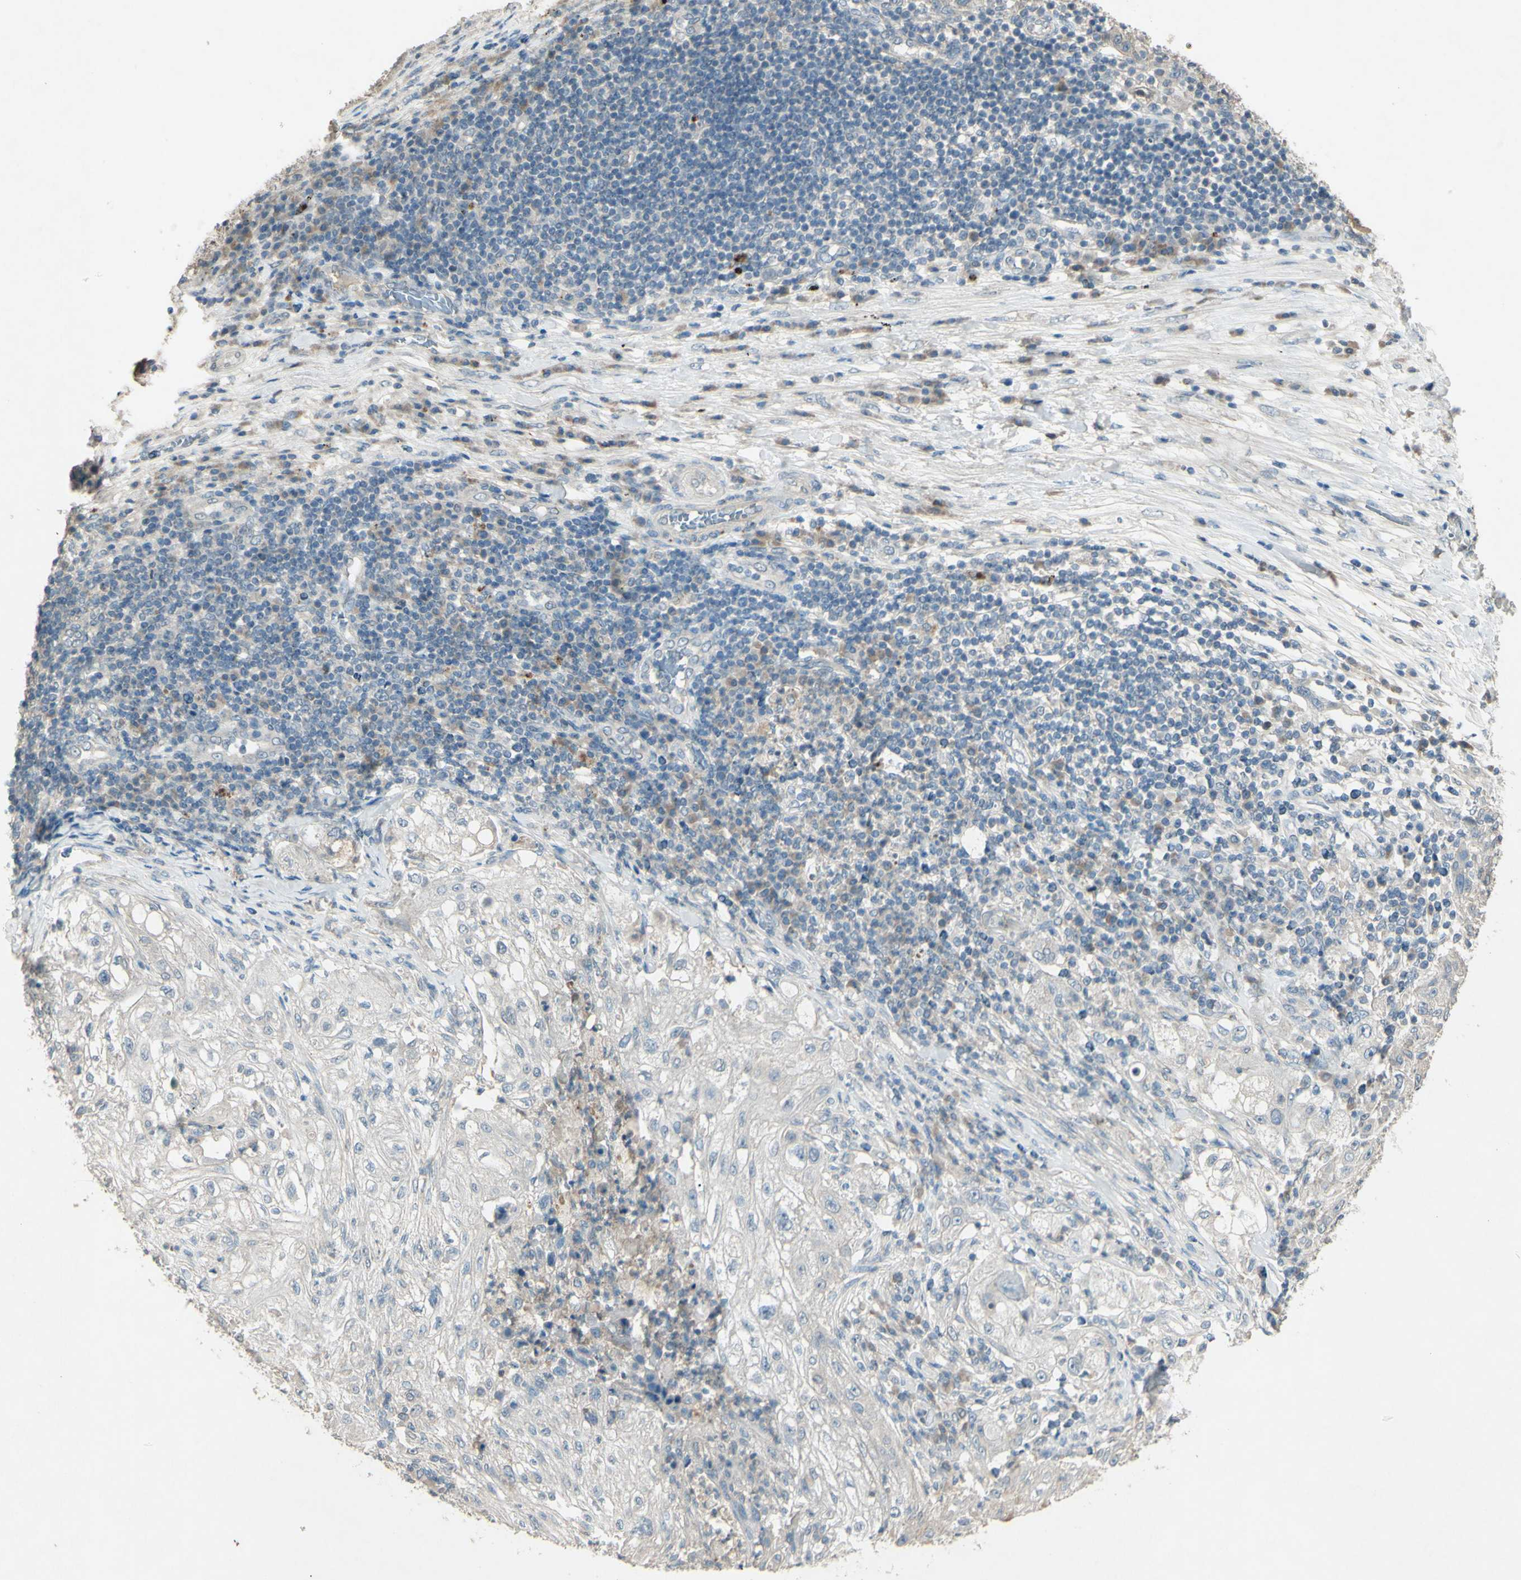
{"staining": {"intensity": "negative", "quantity": "none", "location": "none"}, "tissue": "lung cancer", "cell_type": "Tumor cells", "image_type": "cancer", "snomed": [{"axis": "morphology", "description": "Inflammation, NOS"}, {"axis": "morphology", "description": "Squamous cell carcinoma, NOS"}, {"axis": "topography", "description": "Lymph node"}, {"axis": "topography", "description": "Soft tissue"}, {"axis": "topography", "description": "Lung"}], "caption": "Tumor cells are negative for brown protein staining in lung squamous cell carcinoma.", "gene": "TIMM21", "patient": {"sex": "male", "age": 66}}